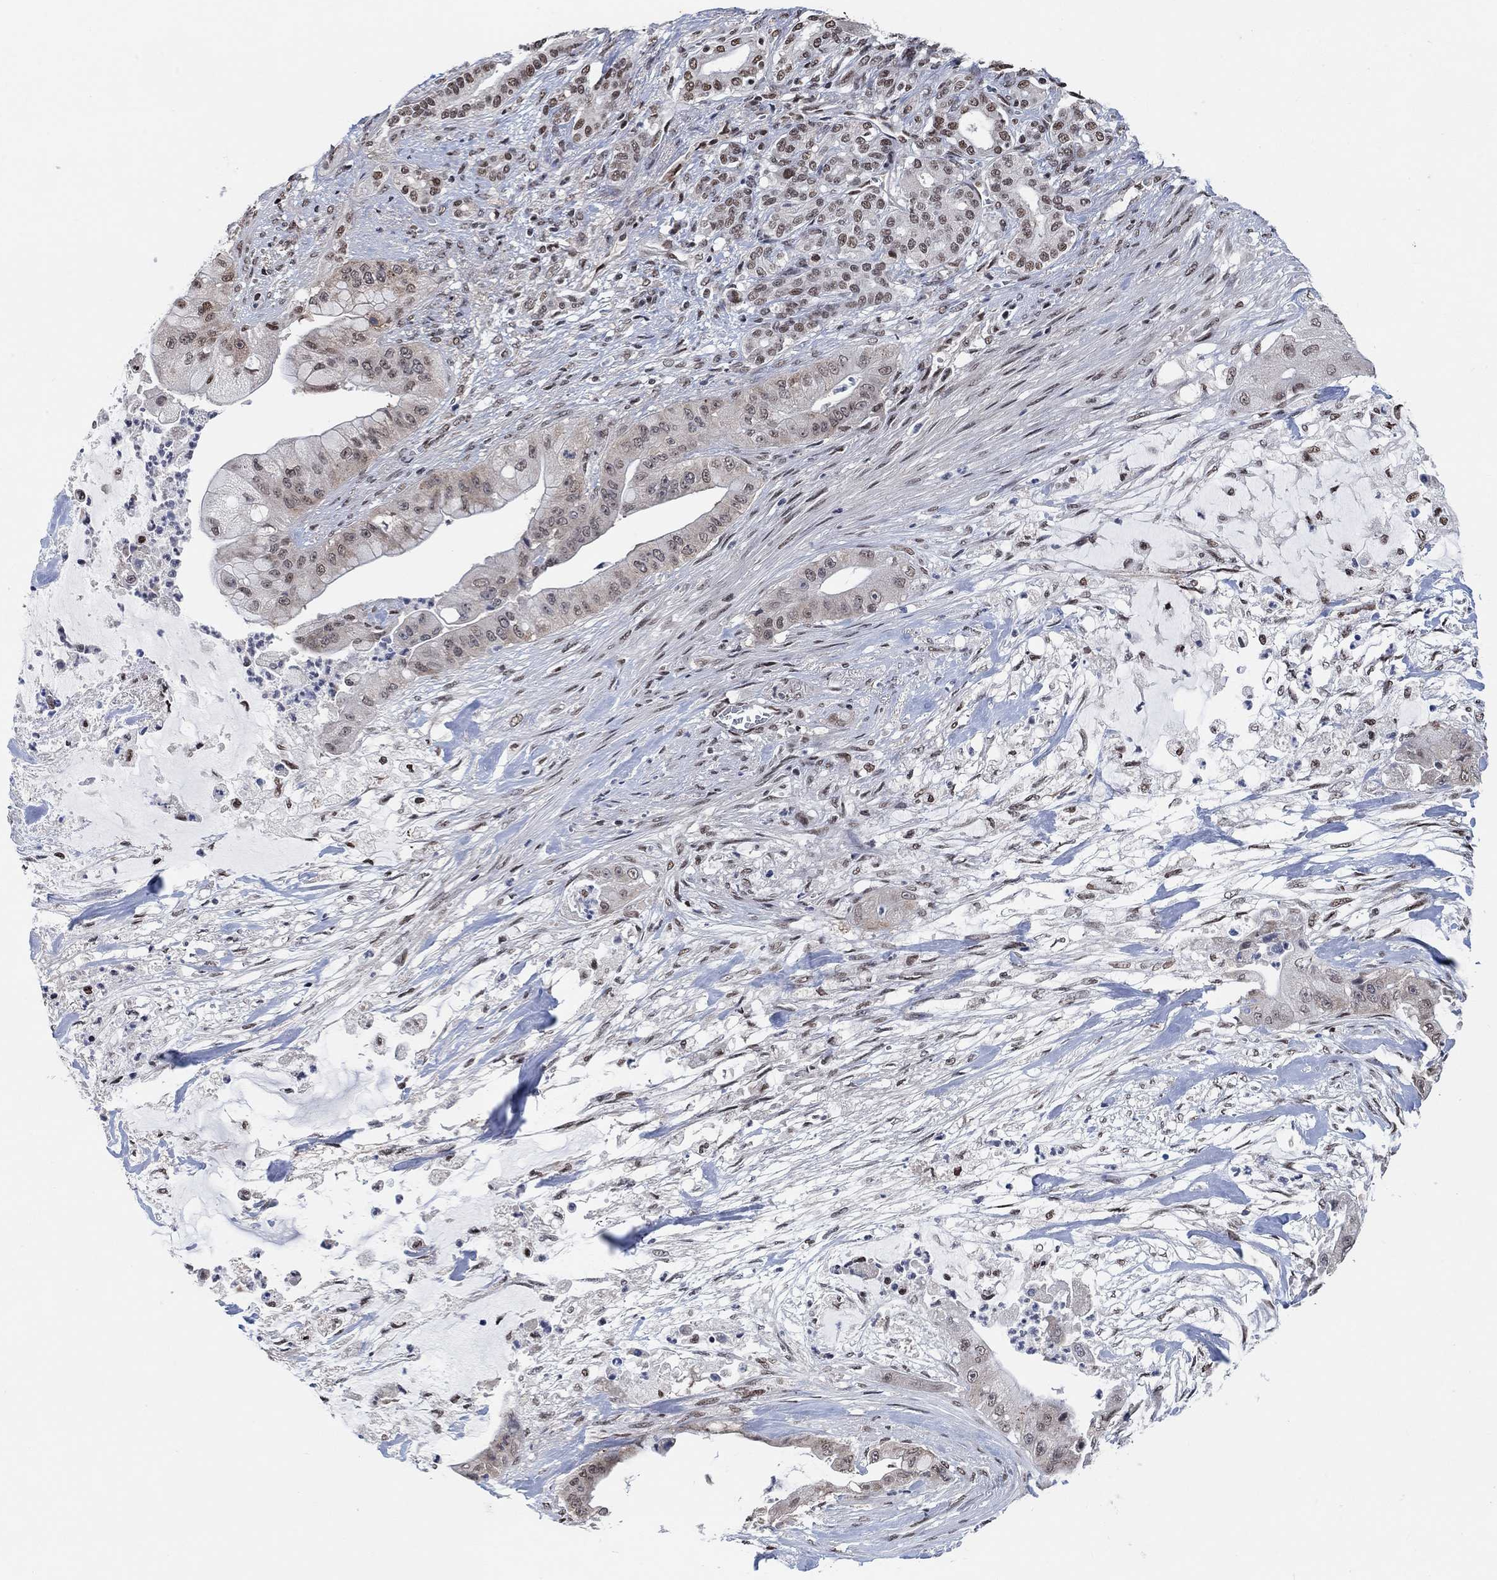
{"staining": {"intensity": "moderate", "quantity": "<25%", "location": "nuclear"}, "tissue": "pancreatic cancer", "cell_type": "Tumor cells", "image_type": "cancer", "snomed": [{"axis": "morphology", "description": "Normal tissue, NOS"}, {"axis": "morphology", "description": "Inflammation, NOS"}, {"axis": "morphology", "description": "Adenocarcinoma, NOS"}, {"axis": "topography", "description": "Pancreas"}], "caption": "Moderate nuclear protein staining is seen in about <25% of tumor cells in pancreatic adenocarcinoma. (brown staining indicates protein expression, while blue staining denotes nuclei).", "gene": "USP39", "patient": {"sex": "male", "age": 57}}